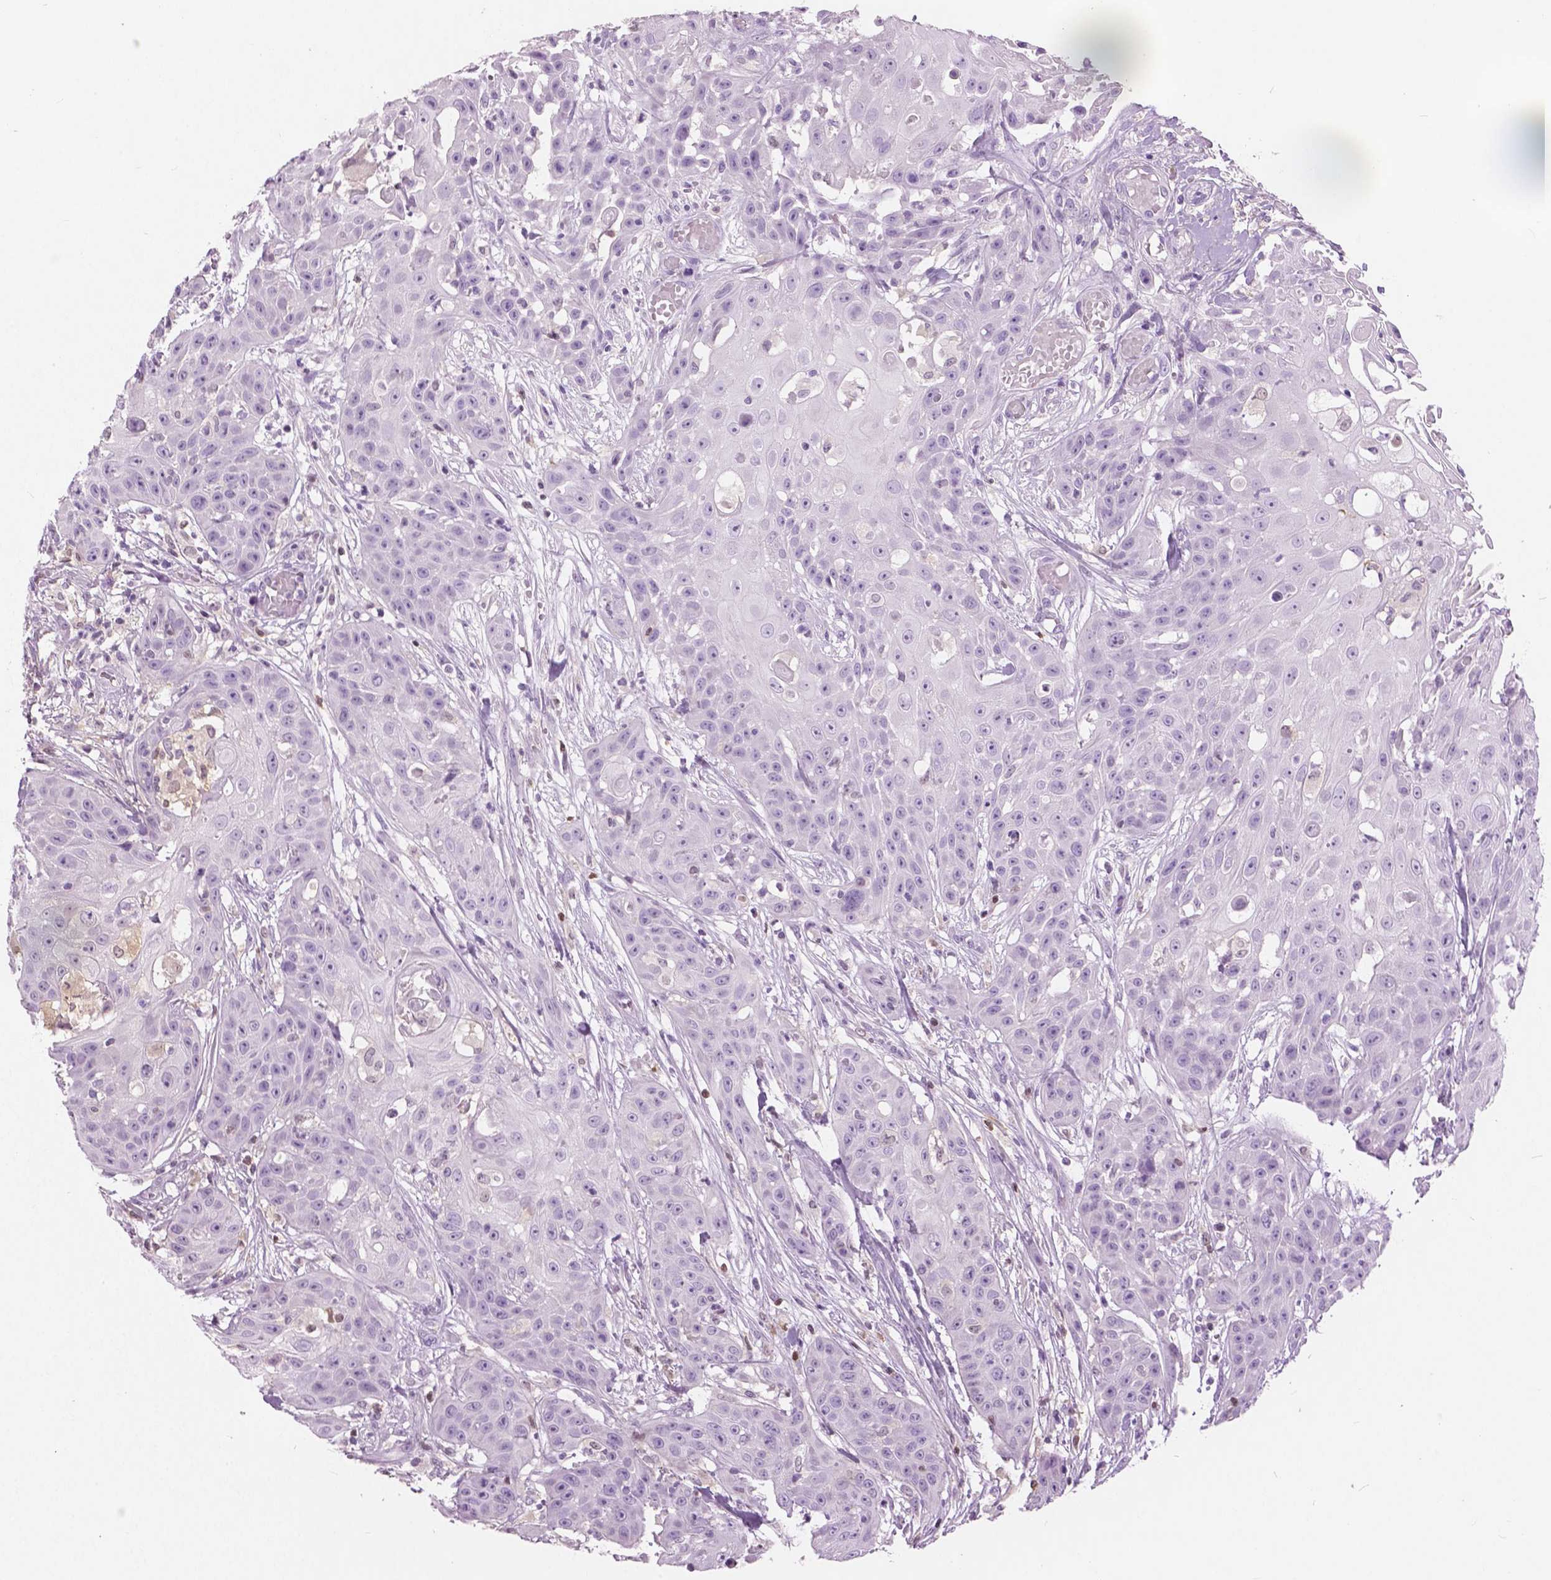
{"staining": {"intensity": "negative", "quantity": "none", "location": "none"}, "tissue": "head and neck cancer", "cell_type": "Tumor cells", "image_type": "cancer", "snomed": [{"axis": "morphology", "description": "Squamous cell carcinoma, NOS"}, {"axis": "topography", "description": "Oral tissue"}, {"axis": "topography", "description": "Head-Neck"}], "caption": "Immunohistochemistry of human head and neck cancer exhibits no staining in tumor cells.", "gene": "GALM", "patient": {"sex": "female", "age": 55}}